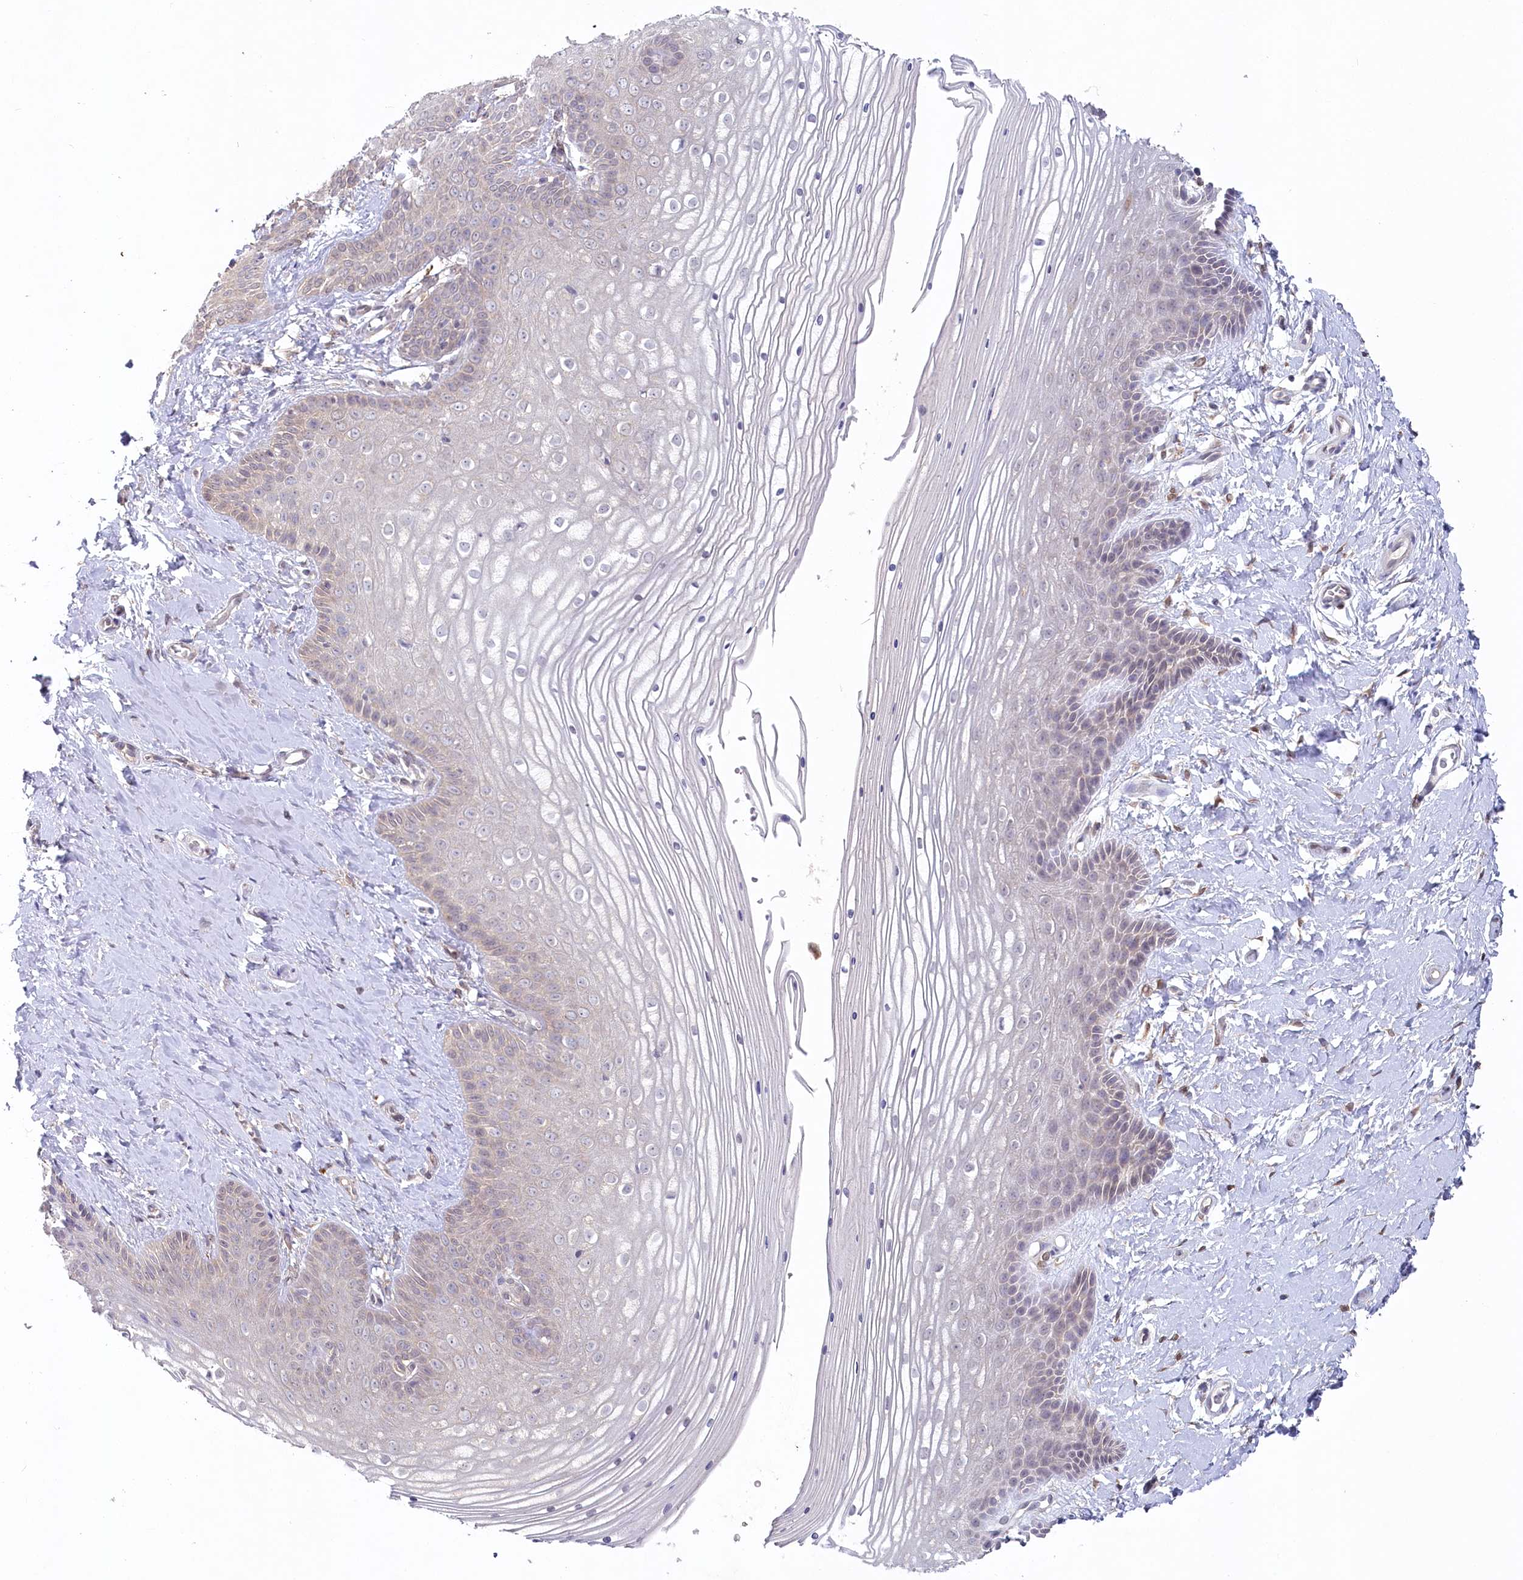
{"staining": {"intensity": "negative", "quantity": "none", "location": "none"}, "tissue": "vagina", "cell_type": "Squamous epithelial cells", "image_type": "normal", "snomed": [{"axis": "morphology", "description": "Normal tissue, NOS"}, {"axis": "topography", "description": "Vagina"}, {"axis": "topography", "description": "Cervix"}], "caption": "DAB (3,3'-diaminobenzidine) immunohistochemical staining of unremarkable human vagina exhibits no significant expression in squamous epithelial cells. (DAB immunohistochemistry (IHC) visualized using brightfield microscopy, high magnification).", "gene": "AAMDC", "patient": {"sex": "female", "age": 40}}